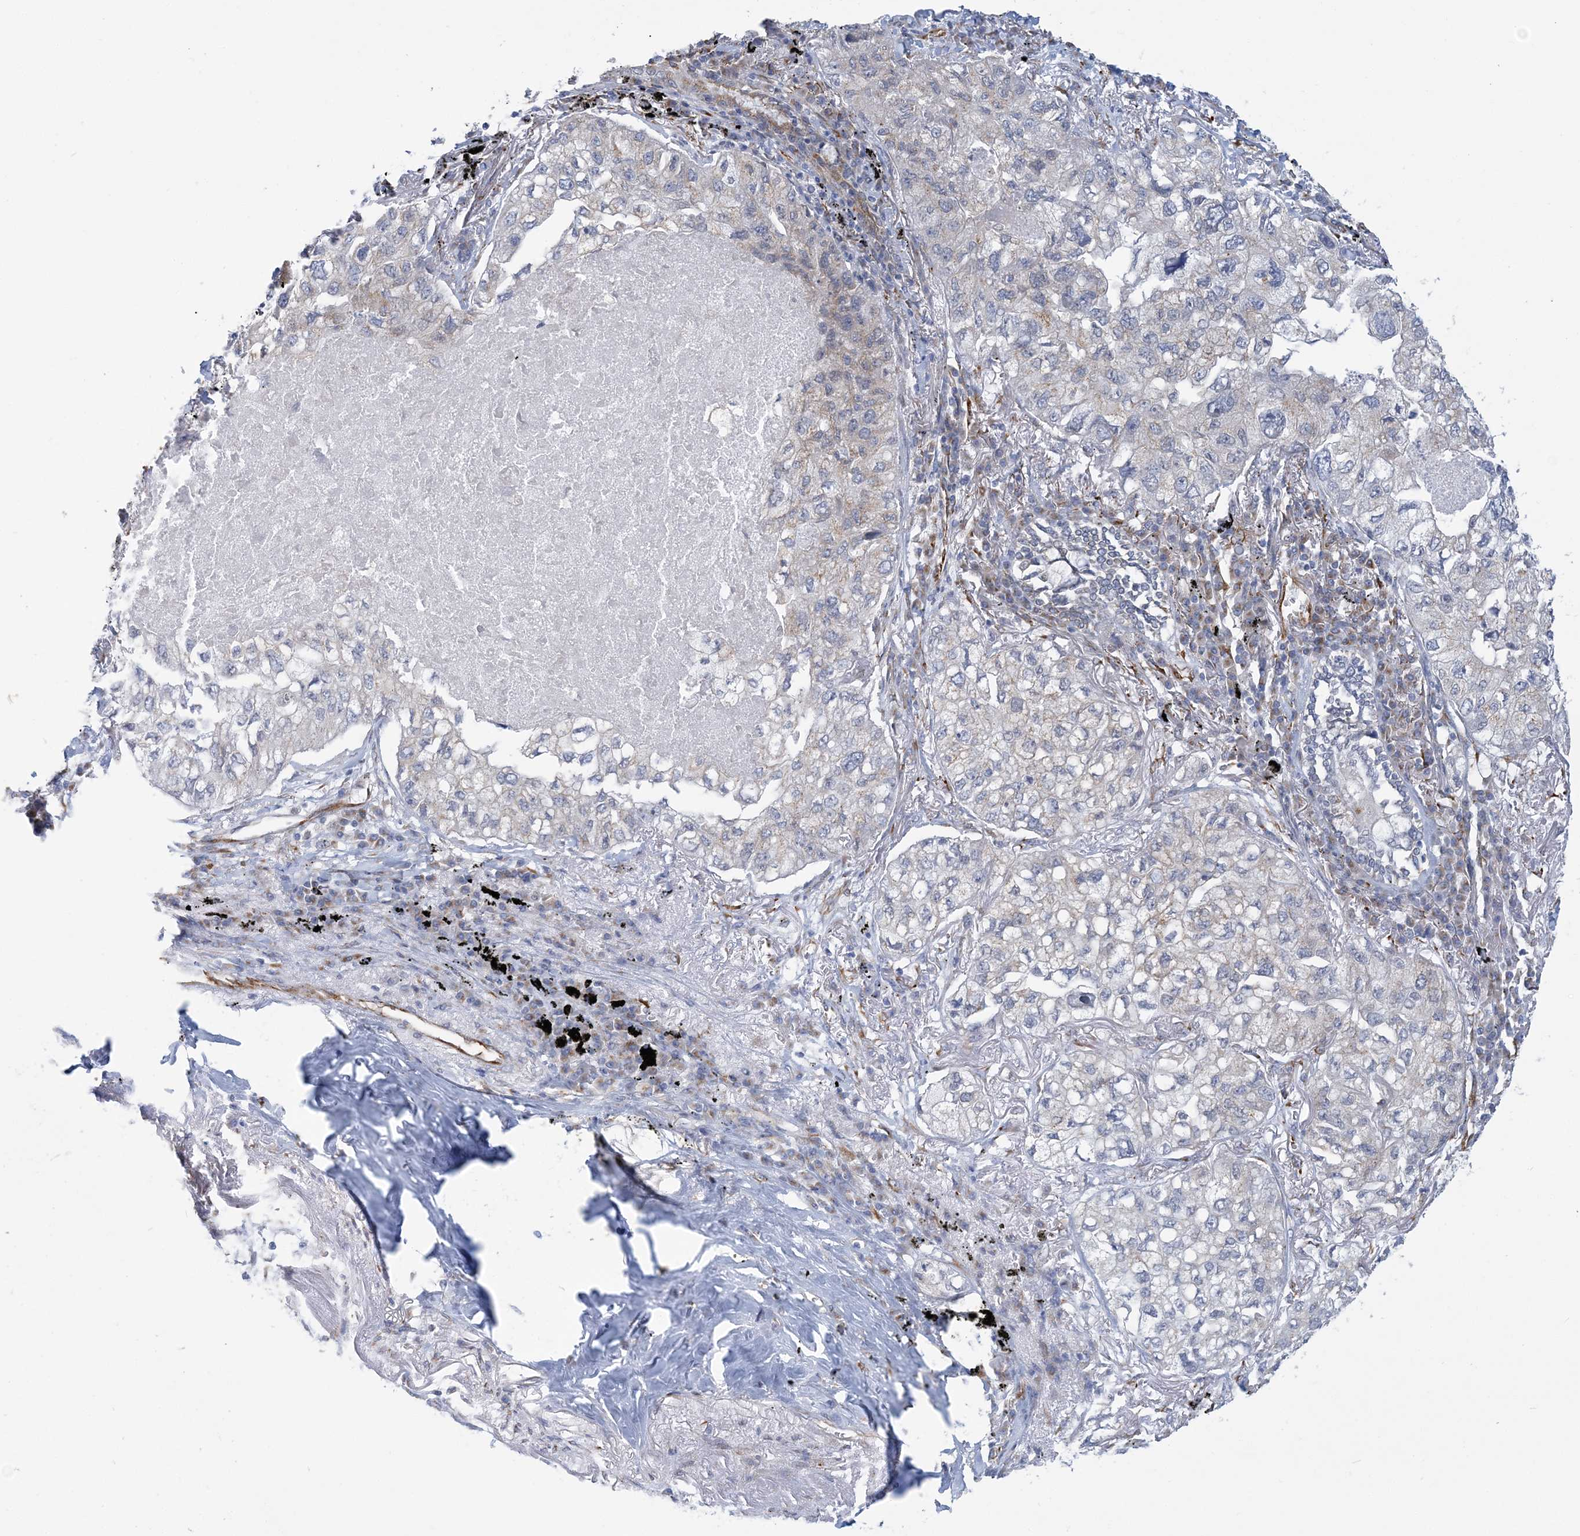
{"staining": {"intensity": "negative", "quantity": "none", "location": "none"}, "tissue": "lung cancer", "cell_type": "Tumor cells", "image_type": "cancer", "snomed": [{"axis": "morphology", "description": "Adenocarcinoma, NOS"}, {"axis": "topography", "description": "Lung"}], "caption": "Immunohistochemistry (IHC) of human adenocarcinoma (lung) shows no staining in tumor cells.", "gene": "PLEKHG4B", "patient": {"sex": "male", "age": 65}}